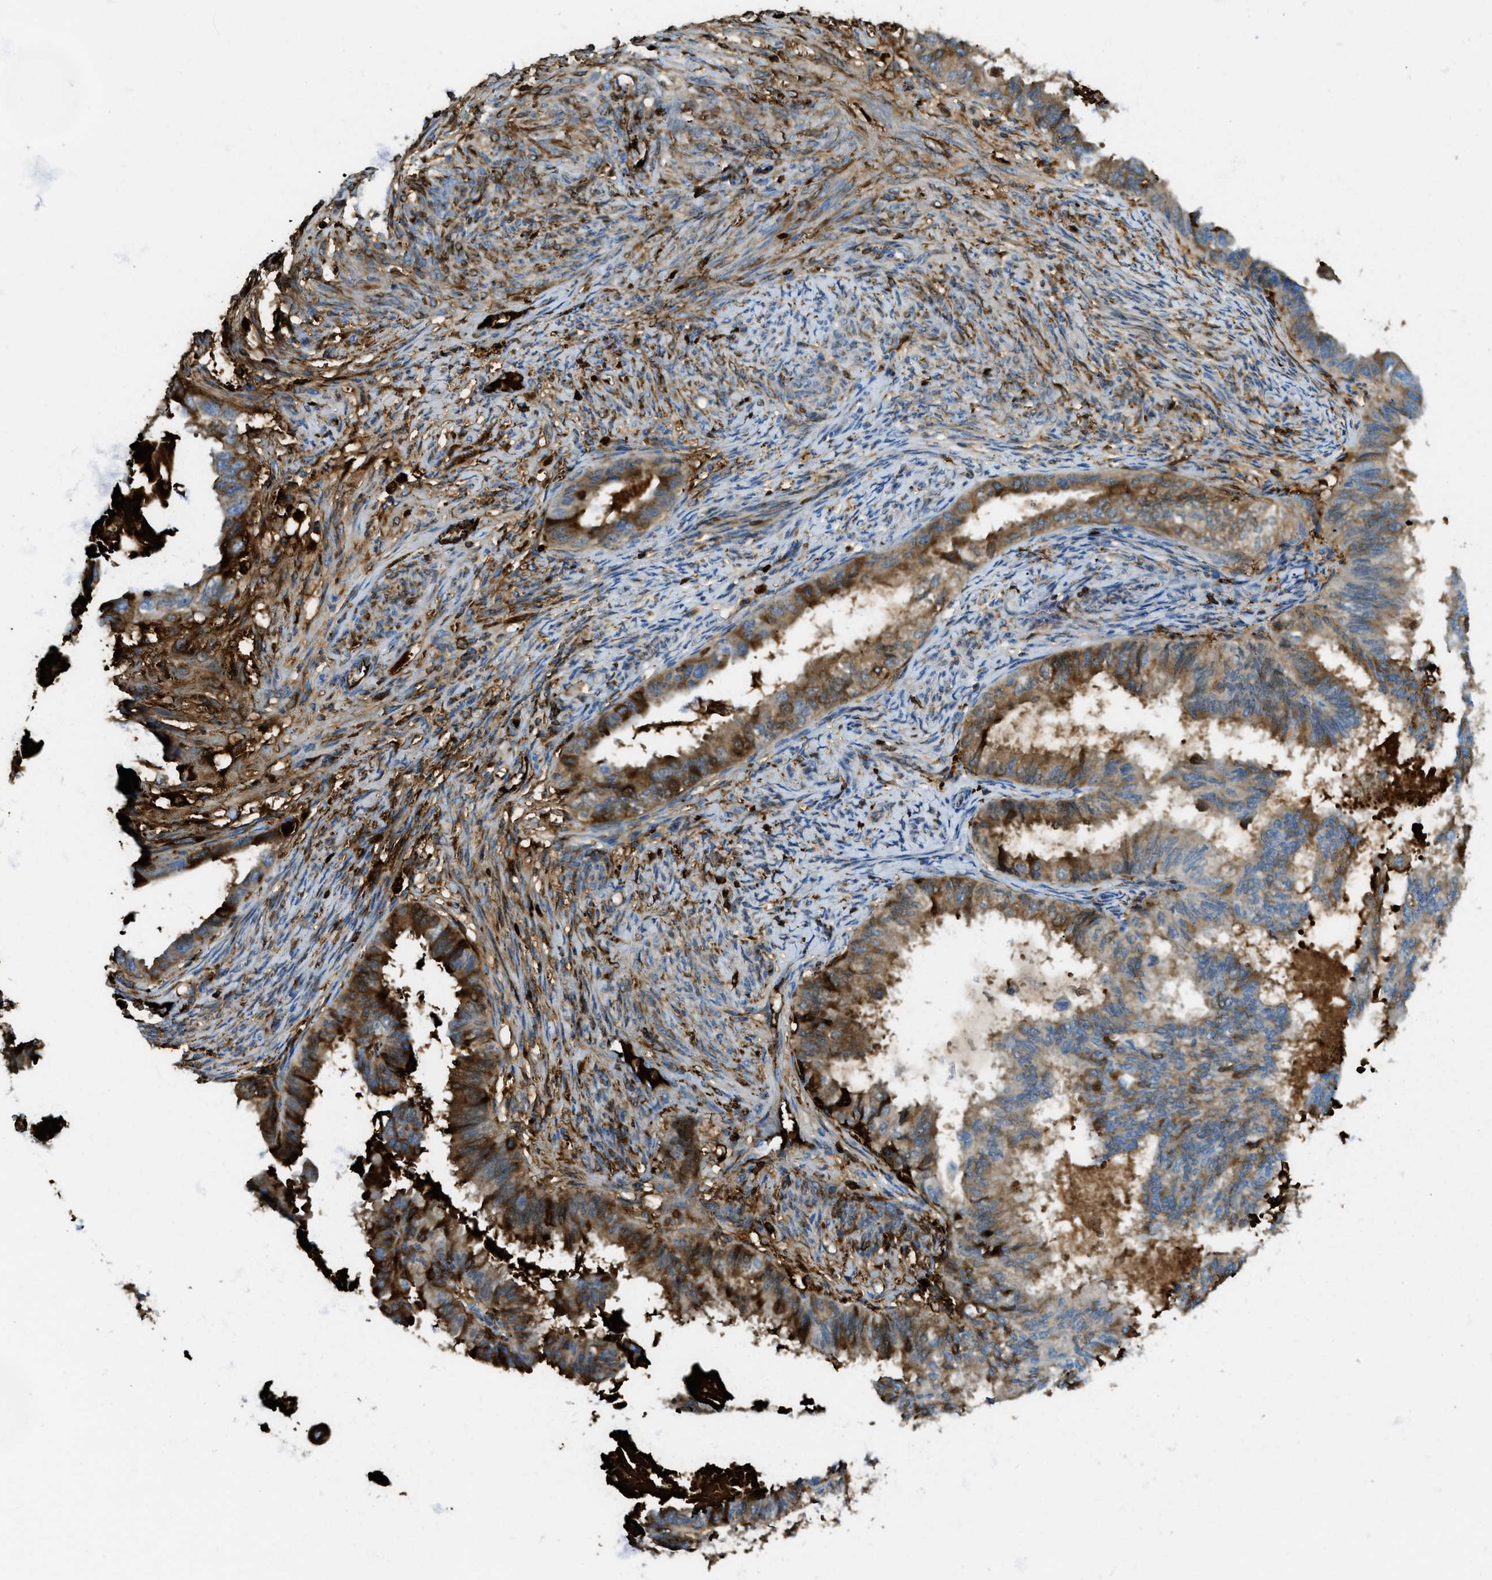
{"staining": {"intensity": "moderate", "quantity": ">75%", "location": "cytoplasmic/membranous"}, "tissue": "cervical cancer", "cell_type": "Tumor cells", "image_type": "cancer", "snomed": [{"axis": "morphology", "description": "Normal tissue, NOS"}, {"axis": "morphology", "description": "Adenocarcinoma, NOS"}, {"axis": "topography", "description": "Cervix"}, {"axis": "topography", "description": "Endometrium"}], "caption": "Immunohistochemical staining of human adenocarcinoma (cervical) reveals medium levels of moderate cytoplasmic/membranous protein positivity in about >75% of tumor cells.", "gene": "TRIM59", "patient": {"sex": "female", "age": 86}}